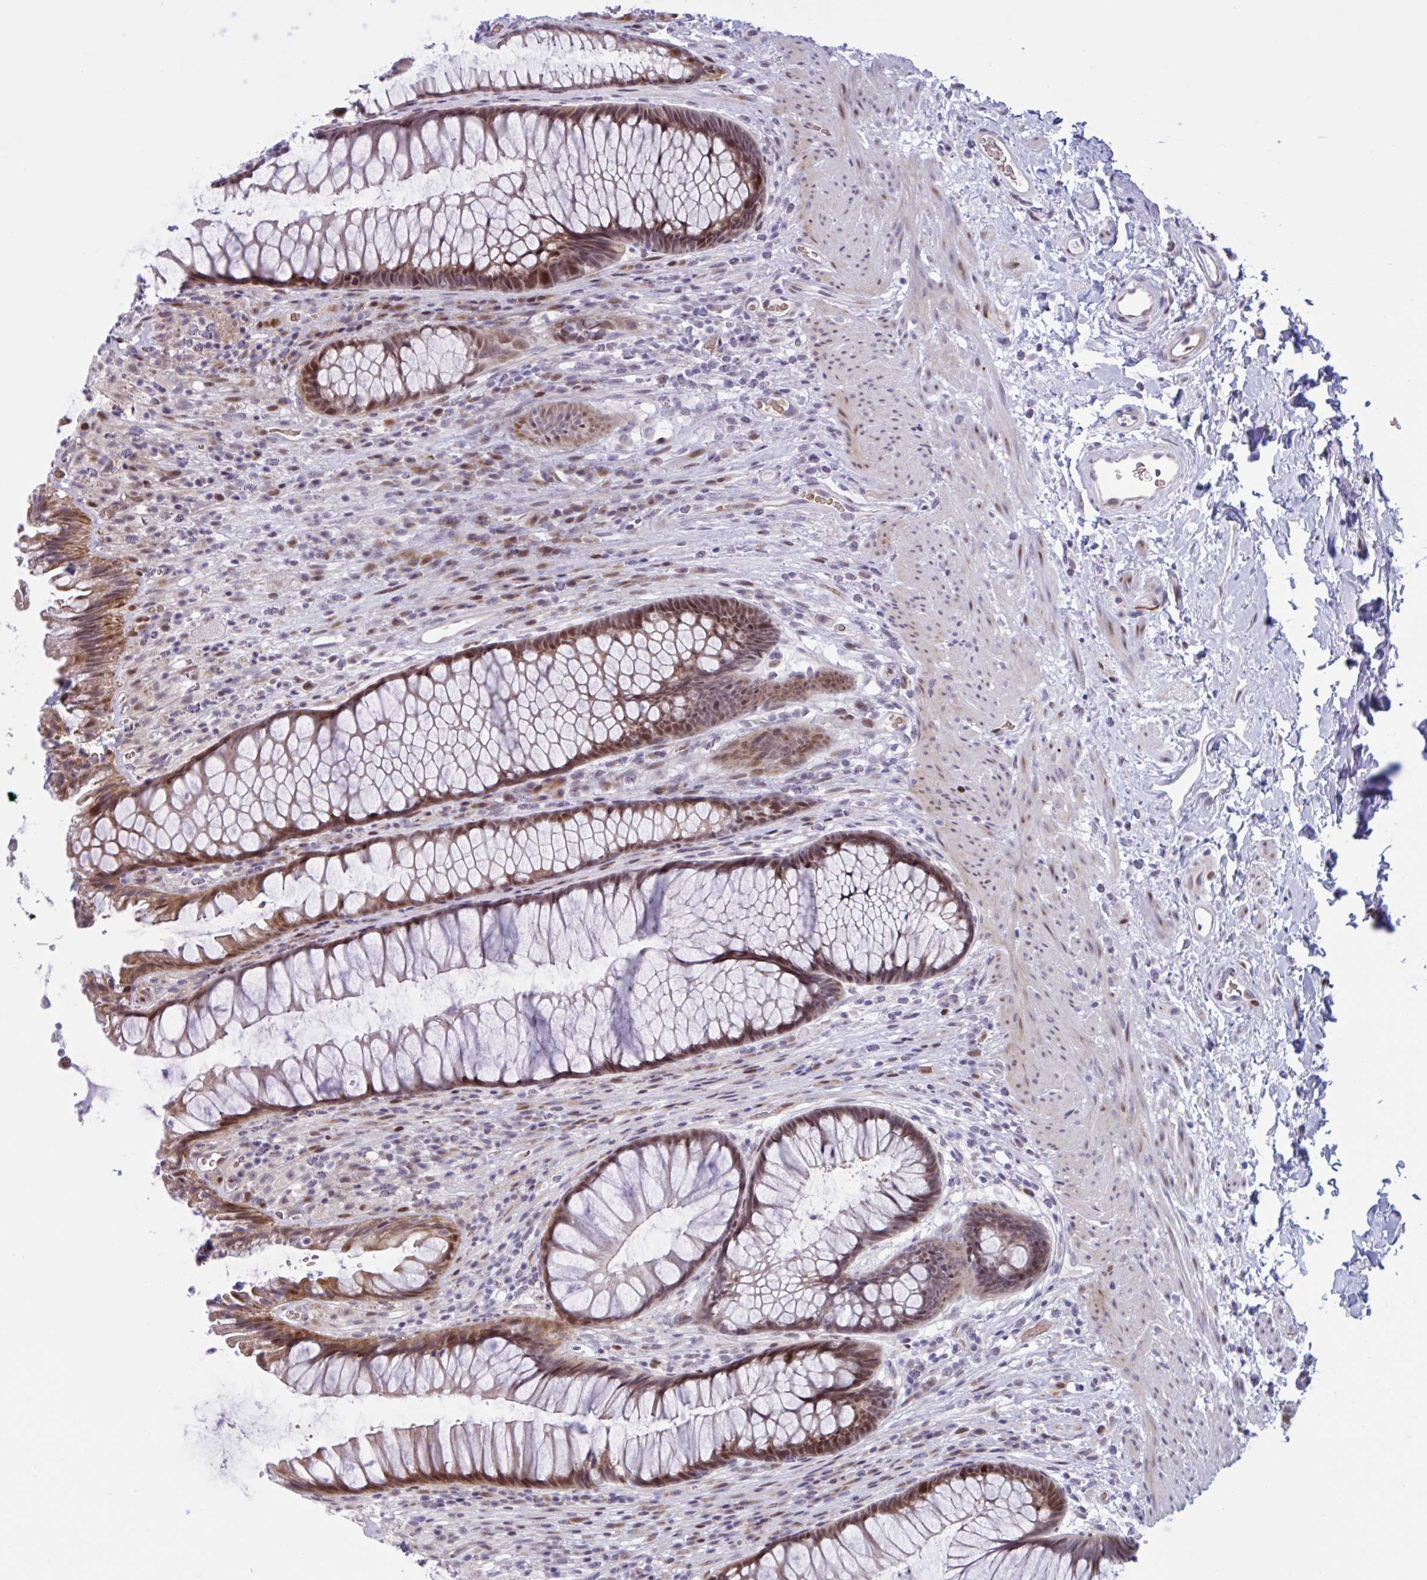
{"staining": {"intensity": "moderate", "quantity": ">75%", "location": "cytoplasmic/membranous,nuclear"}, "tissue": "rectum", "cell_type": "Glandular cells", "image_type": "normal", "snomed": [{"axis": "morphology", "description": "Normal tissue, NOS"}, {"axis": "topography", "description": "Rectum"}], "caption": "Immunohistochemistry (IHC) histopathology image of normal human rectum stained for a protein (brown), which exhibits medium levels of moderate cytoplasmic/membranous,nuclear expression in approximately >75% of glandular cells.", "gene": "RBL1", "patient": {"sex": "male", "age": 53}}